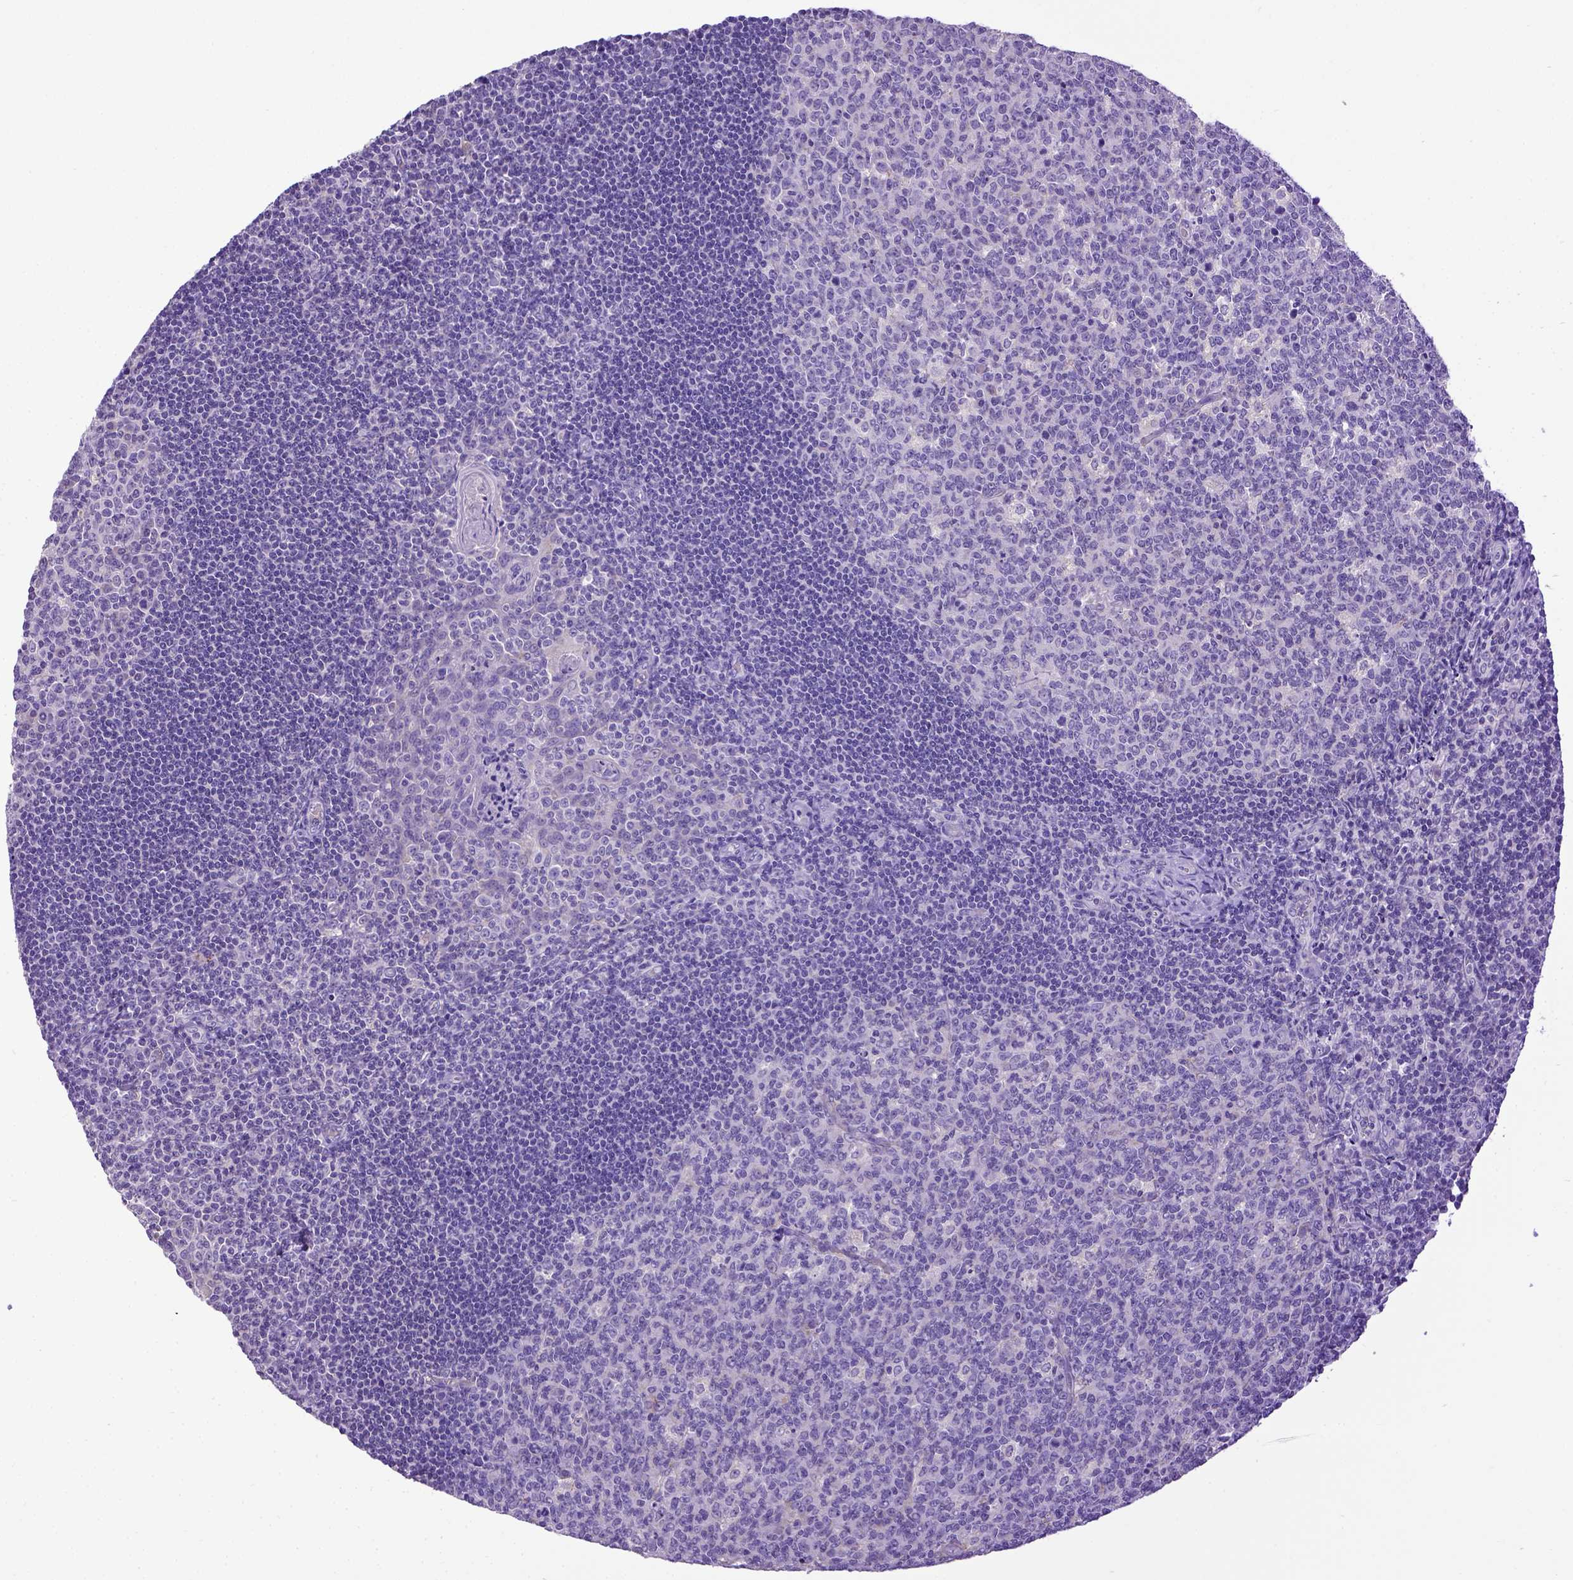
{"staining": {"intensity": "negative", "quantity": "none", "location": "none"}, "tissue": "tonsil", "cell_type": "Germinal center cells", "image_type": "normal", "snomed": [{"axis": "morphology", "description": "Normal tissue, NOS"}, {"axis": "morphology", "description": "Inflammation, NOS"}, {"axis": "topography", "description": "Tonsil"}], "caption": "Immunohistochemistry (IHC) image of normal tonsil: human tonsil stained with DAB exhibits no significant protein positivity in germinal center cells. The staining is performed using DAB (3,3'-diaminobenzidine) brown chromogen with nuclei counter-stained in using hematoxylin.", "gene": "SPEF1", "patient": {"sex": "female", "age": 31}}